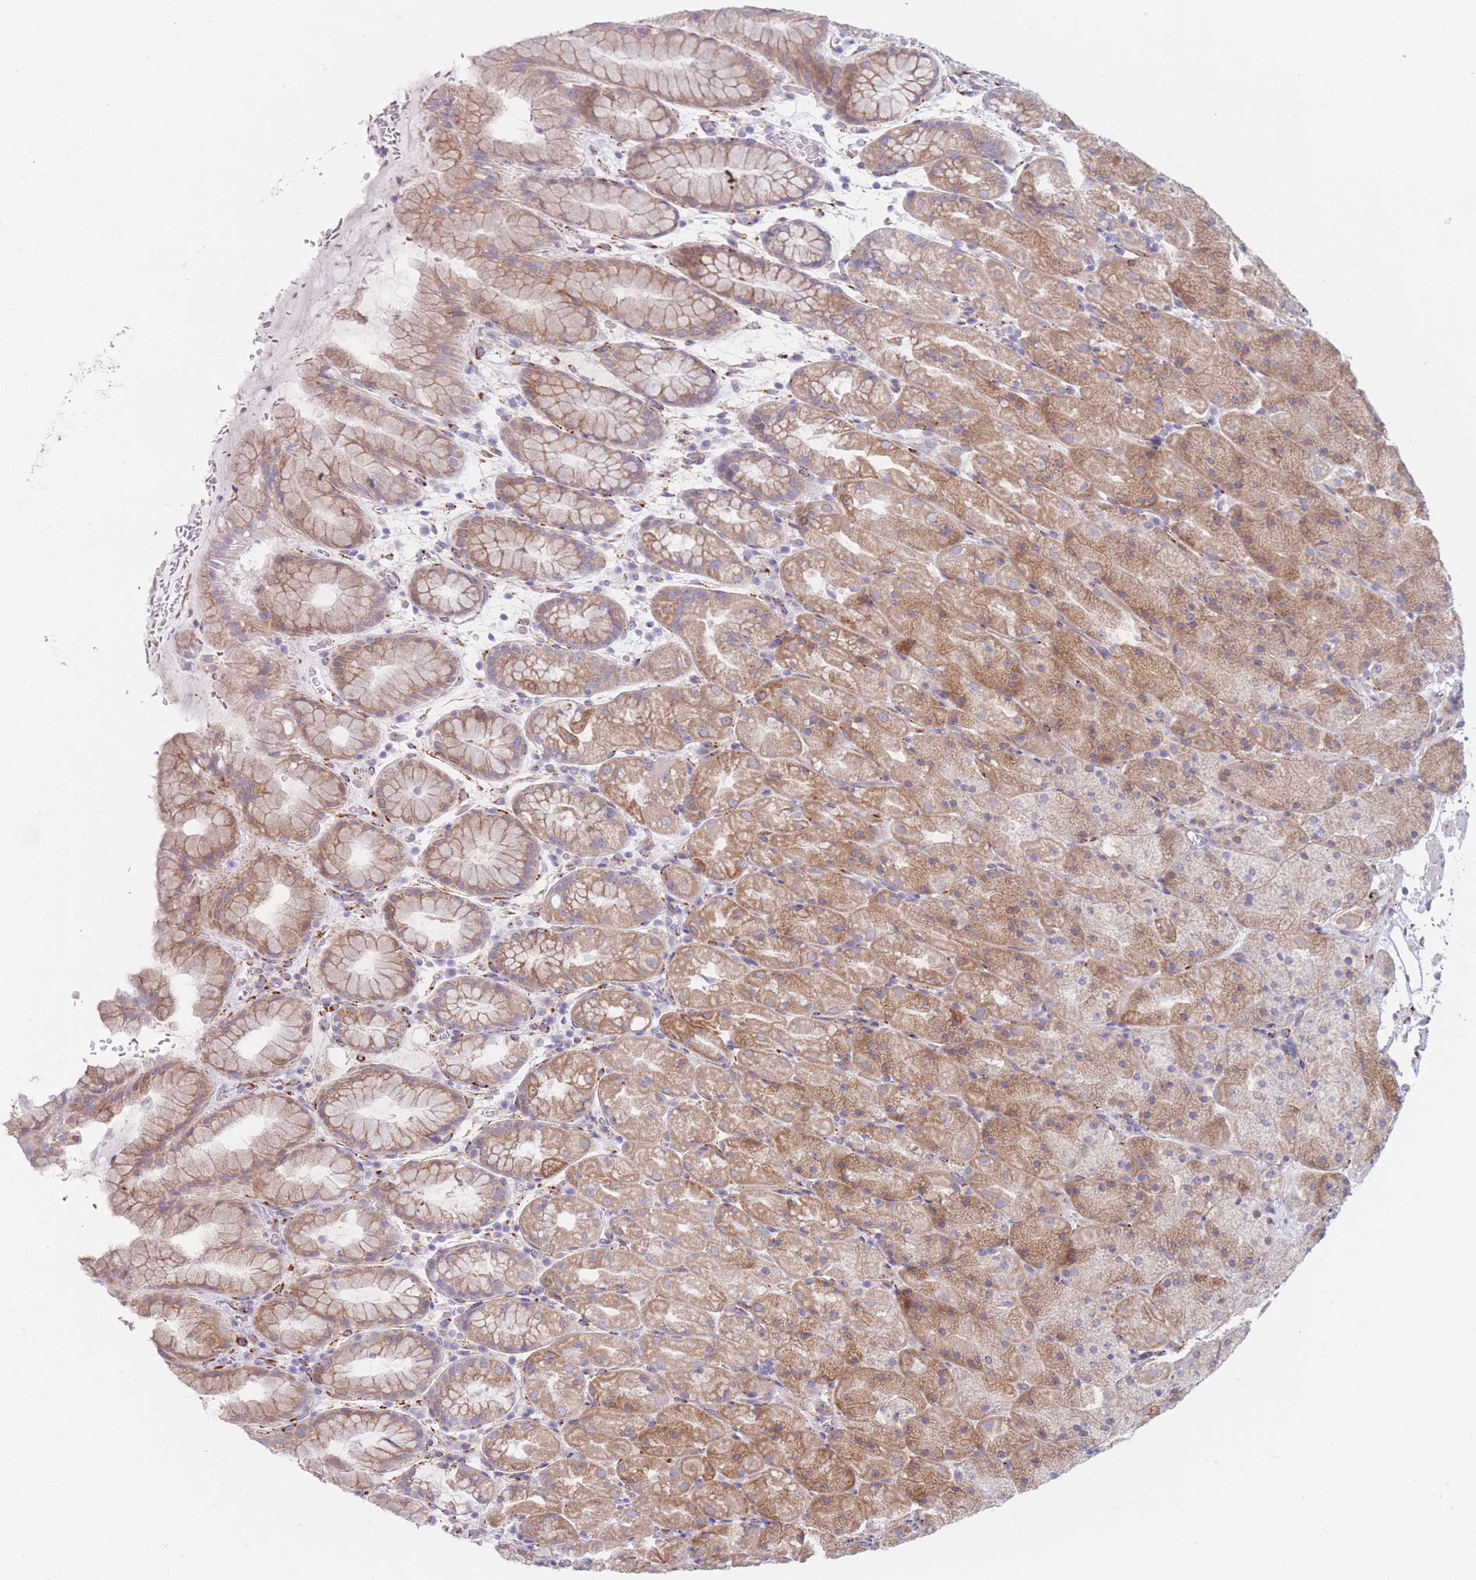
{"staining": {"intensity": "moderate", "quantity": ">75%", "location": "cytoplasmic/membranous"}, "tissue": "stomach", "cell_type": "Glandular cells", "image_type": "normal", "snomed": [{"axis": "morphology", "description": "Normal tissue, NOS"}, {"axis": "topography", "description": "Stomach, upper"}, {"axis": "topography", "description": "Stomach, lower"}], "caption": "Immunohistochemical staining of benign human stomach demonstrates moderate cytoplasmic/membranous protein expression in approximately >75% of glandular cells.", "gene": "AK9", "patient": {"sex": "male", "age": 67}}